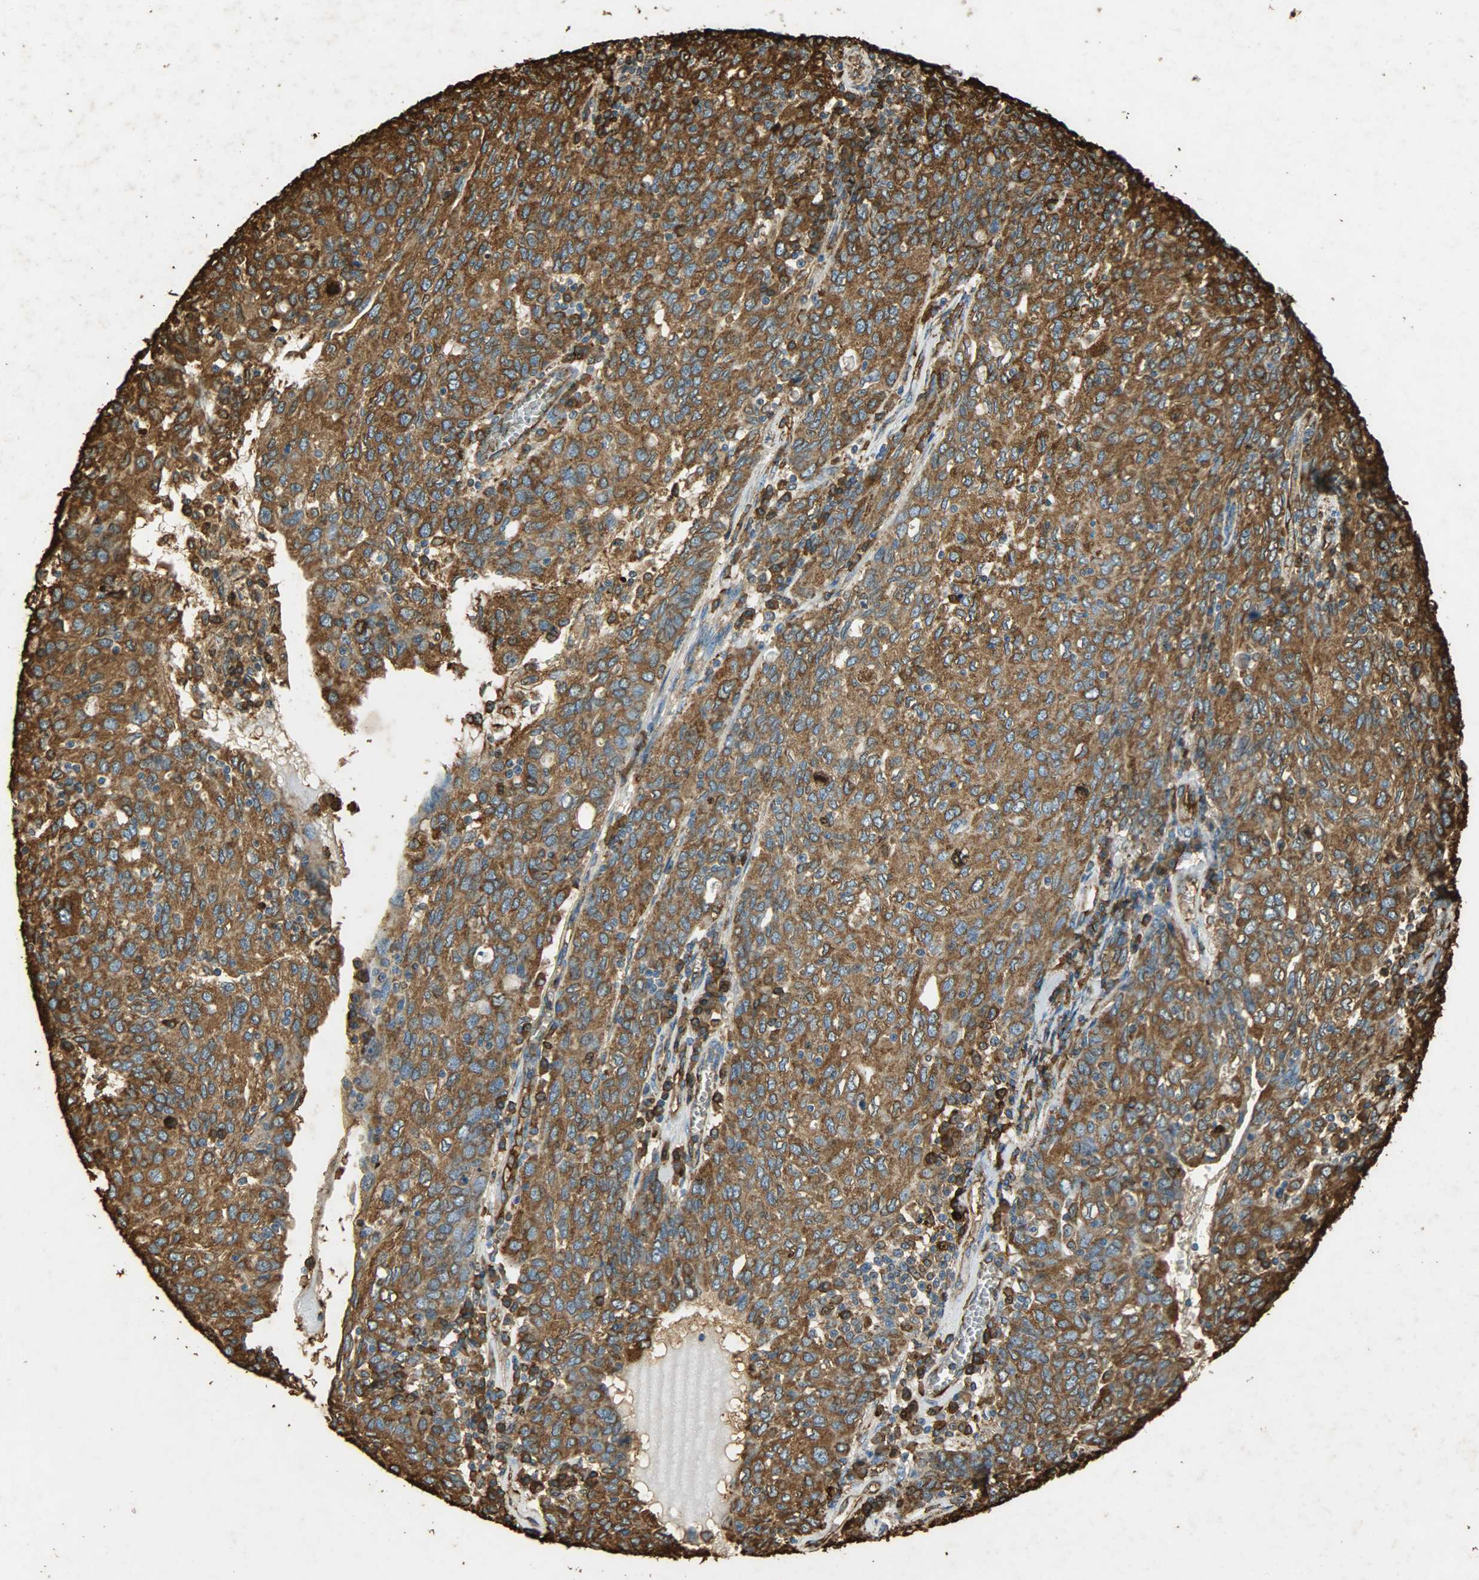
{"staining": {"intensity": "moderate", "quantity": ">75%", "location": "cytoplasmic/membranous"}, "tissue": "ovarian cancer", "cell_type": "Tumor cells", "image_type": "cancer", "snomed": [{"axis": "morphology", "description": "Carcinoma, endometroid"}, {"axis": "topography", "description": "Ovary"}], "caption": "Ovarian endometroid carcinoma stained with a brown dye shows moderate cytoplasmic/membranous positive positivity in approximately >75% of tumor cells.", "gene": "HSP90B1", "patient": {"sex": "female", "age": 50}}